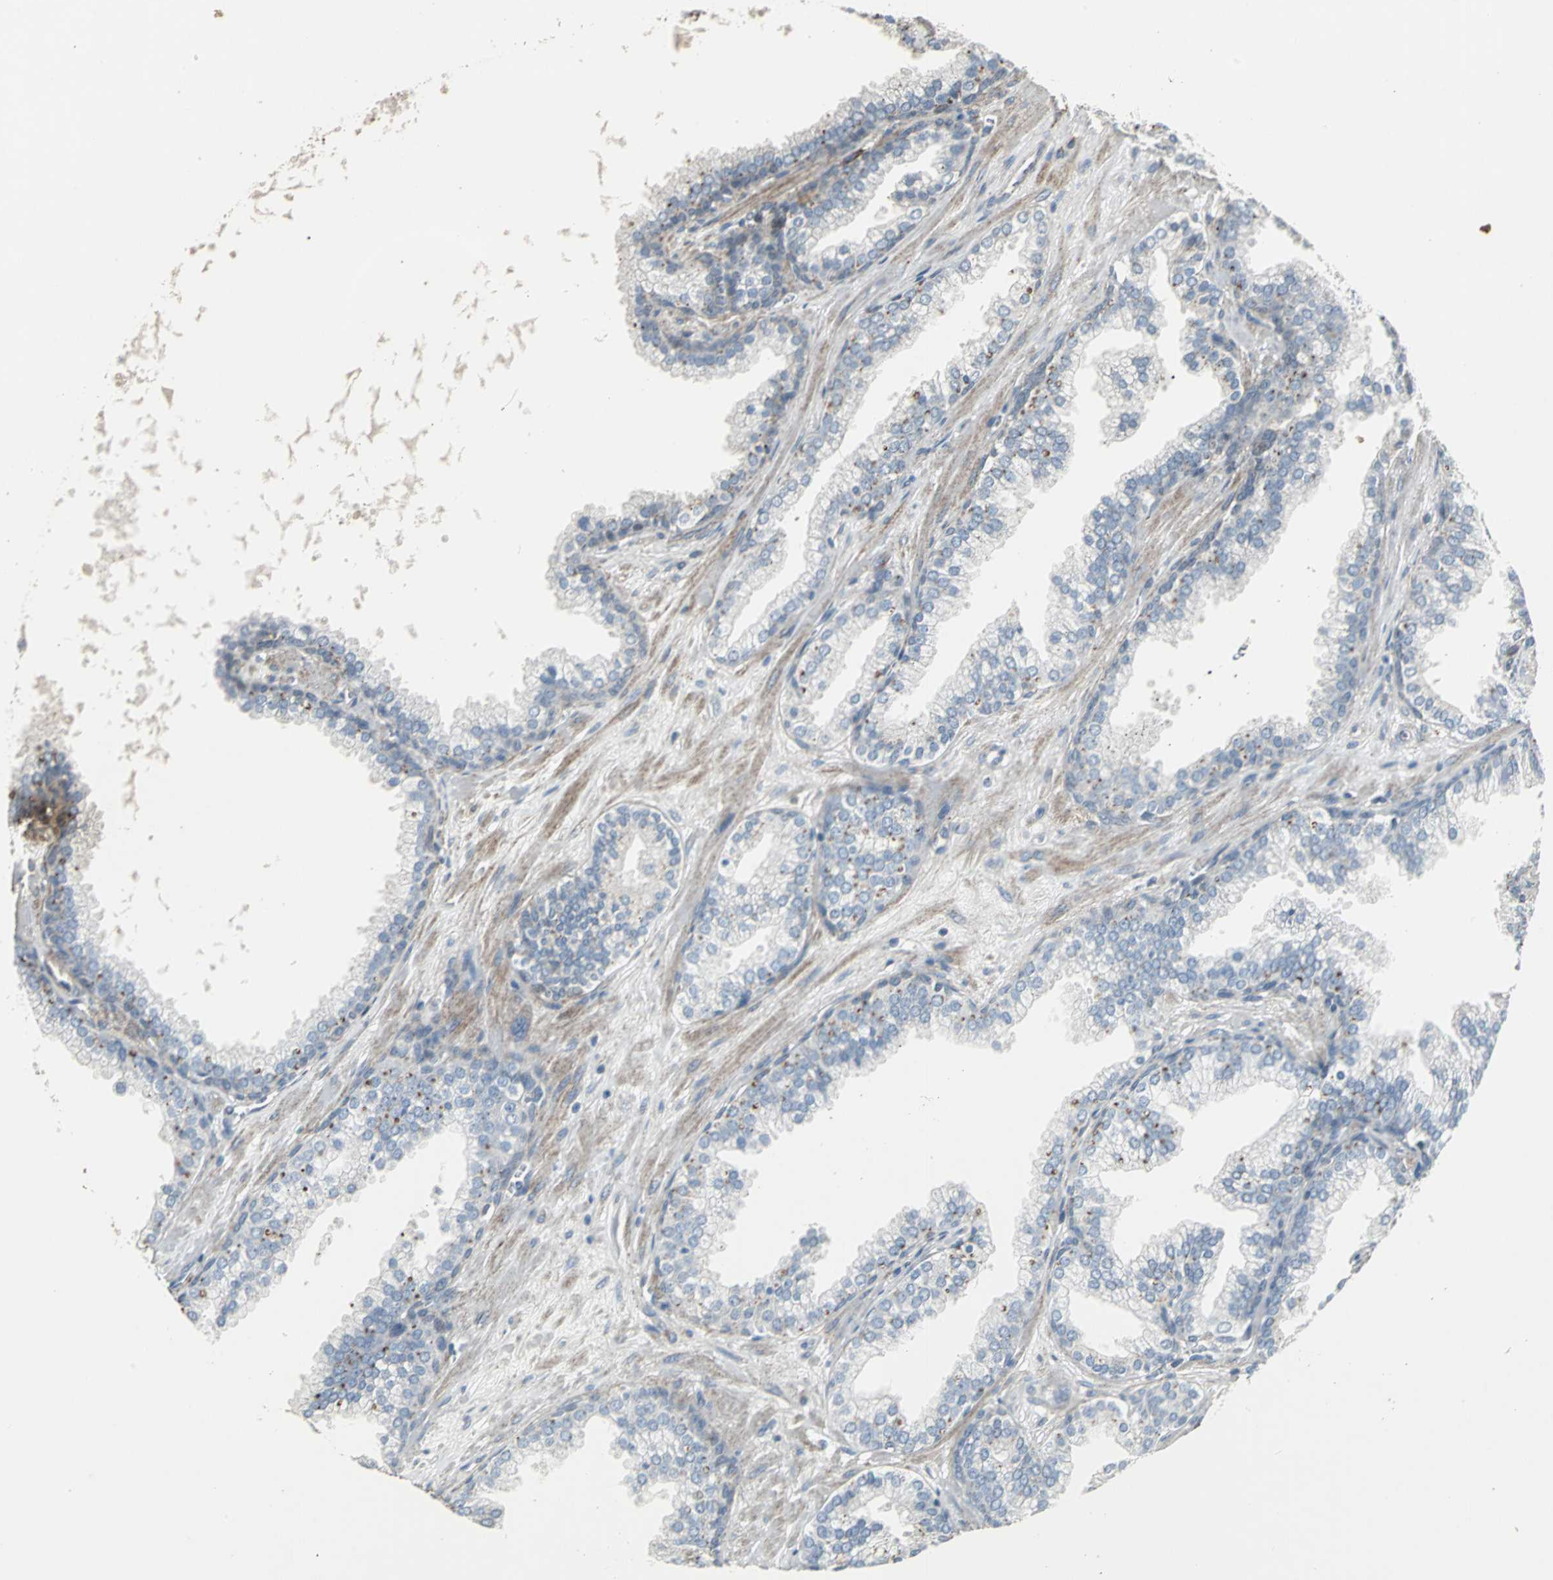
{"staining": {"intensity": "negative", "quantity": "none", "location": "none"}, "tissue": "prostate cancer", "cell_type": "Tumor cells", "image_type": "cancer", "snomed": [{"axis": "morphology", "description": "Adenocarcinoma, Low grade"}, {"axis": "topography", "description": "Prostate"}], "caption": "This micrograph is of low-grade adenocarcinoma (prostate) stained with immunohistochemistry to label a protein in brown with the nuclei are counter-stained blue. There is no expression in tumor cells.", "gene": "DNAJB4", "patient": {"sex": "male", "age": 57}}